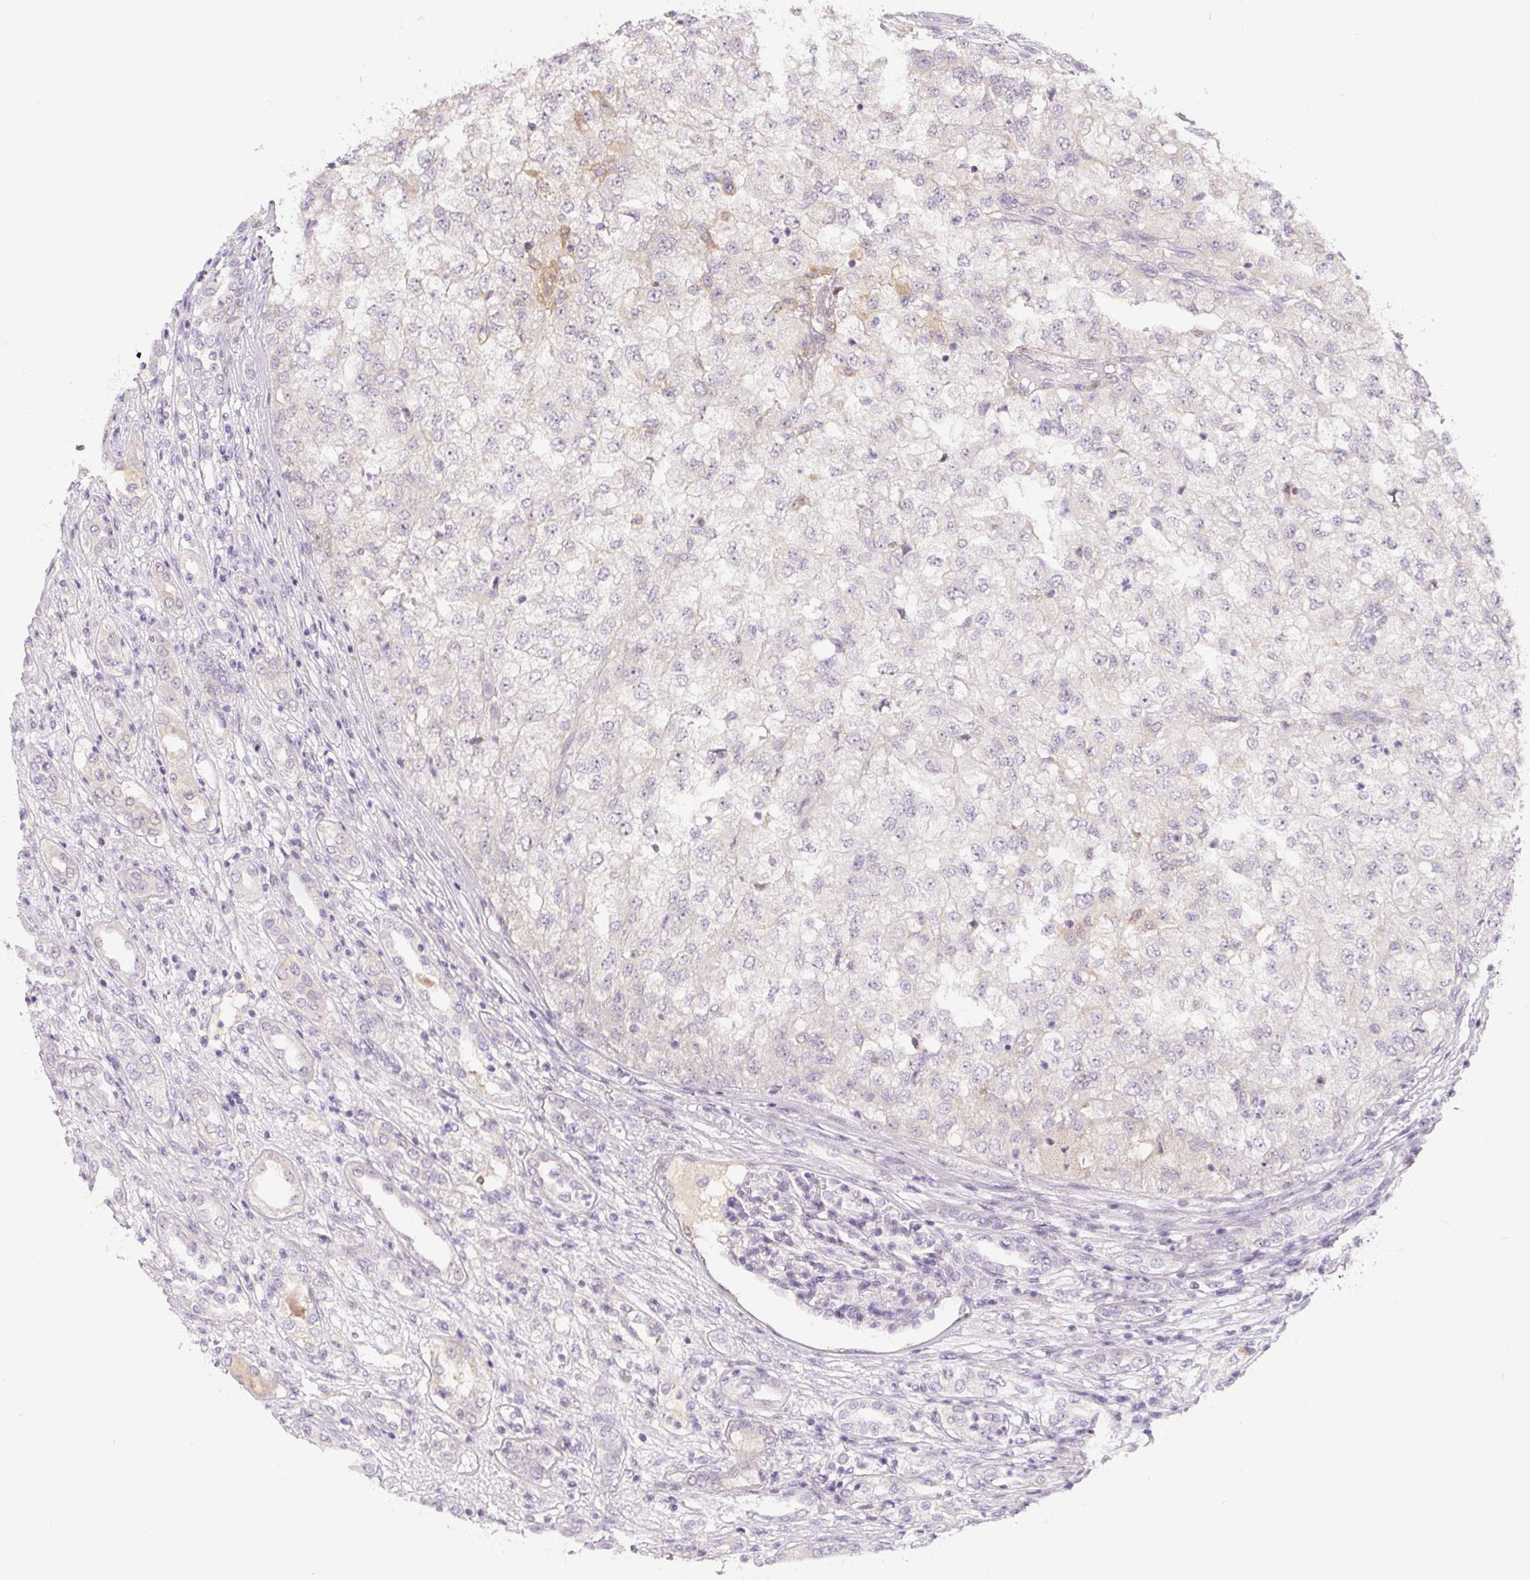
{"staining": {"intensity": "negative", "quantity": "none", "location": "none"}, "tissue": "renal cancer", "cell_type": "Tumor cells", "image_type": "cancer", "snomed": [{"axis": "morphology", "description": "Adenocarcinoma, NOS"}, {"axis": "topography", "description": "Kidney"}], "caption": "Protein analysis of renal cancer reveals no significant staining in tumor cells. (DAB immunohistochemistry visualized using brightfield microscopy, high magnification).", "gene": "PWWP3B", "patient": {"sex": "female", "age": 54}}